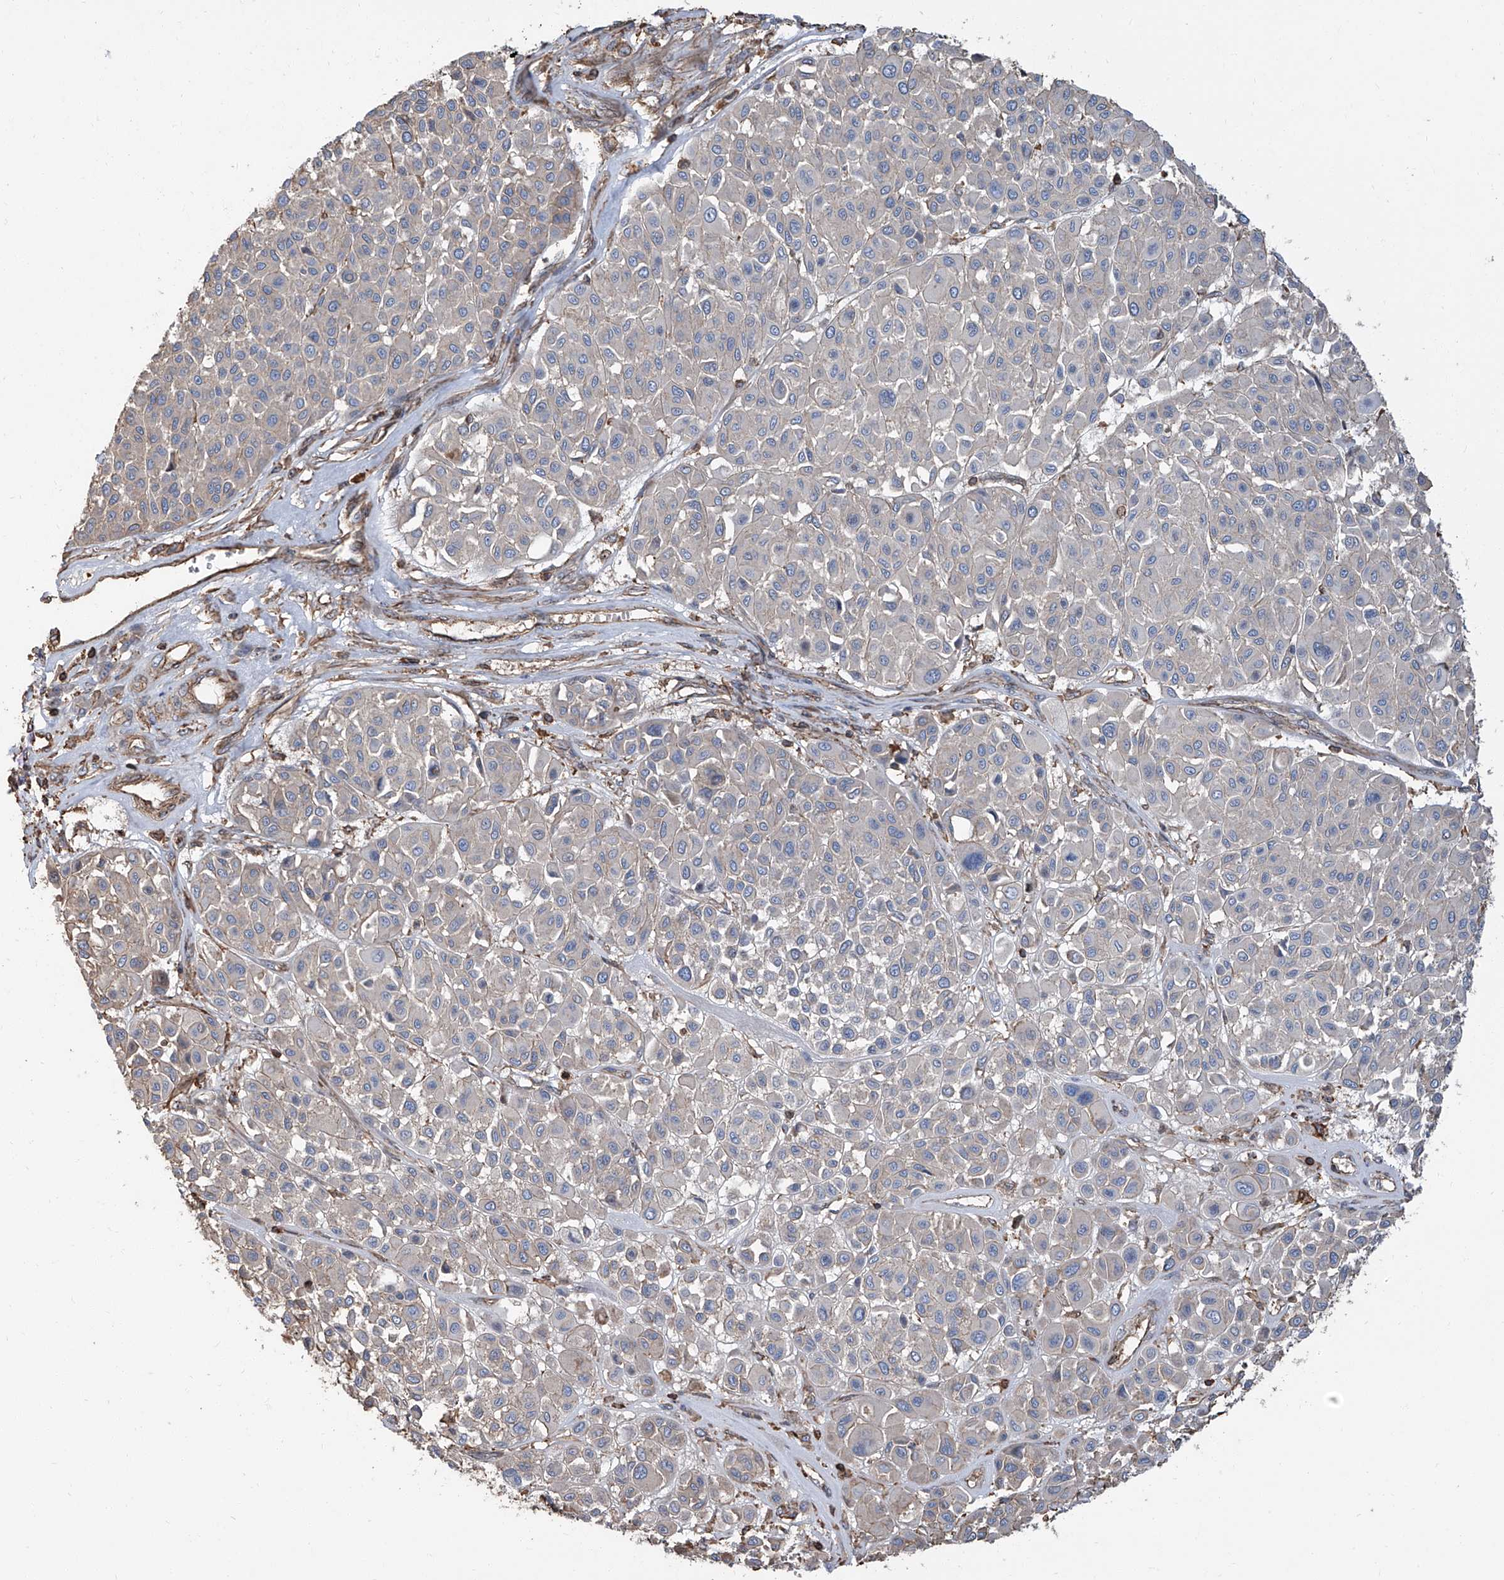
{"staining": {"intensity": "negative", "quantity": "none", "location": "none"}, "tissue": "melanoma", "cell_type": "Tumor cells", "image_type": "cancer", "snomed": [{"axis": "morphology", "description": "Malignant melanoma, Metastatic site"}, {"axis": "topography", "description": "Soft tissue"}], "caption": "A high-resolution photomicrograph shows IHC staining of melanoma, which shows no significant positivity in tumor cells. Brightfield microscopy of immunohistochemistry stained with DAB (brown) and hematoxylin (blue), captured at high magnification.", "gene": "PIEZO2", "patient": {"sex": "male", "age": 41}}